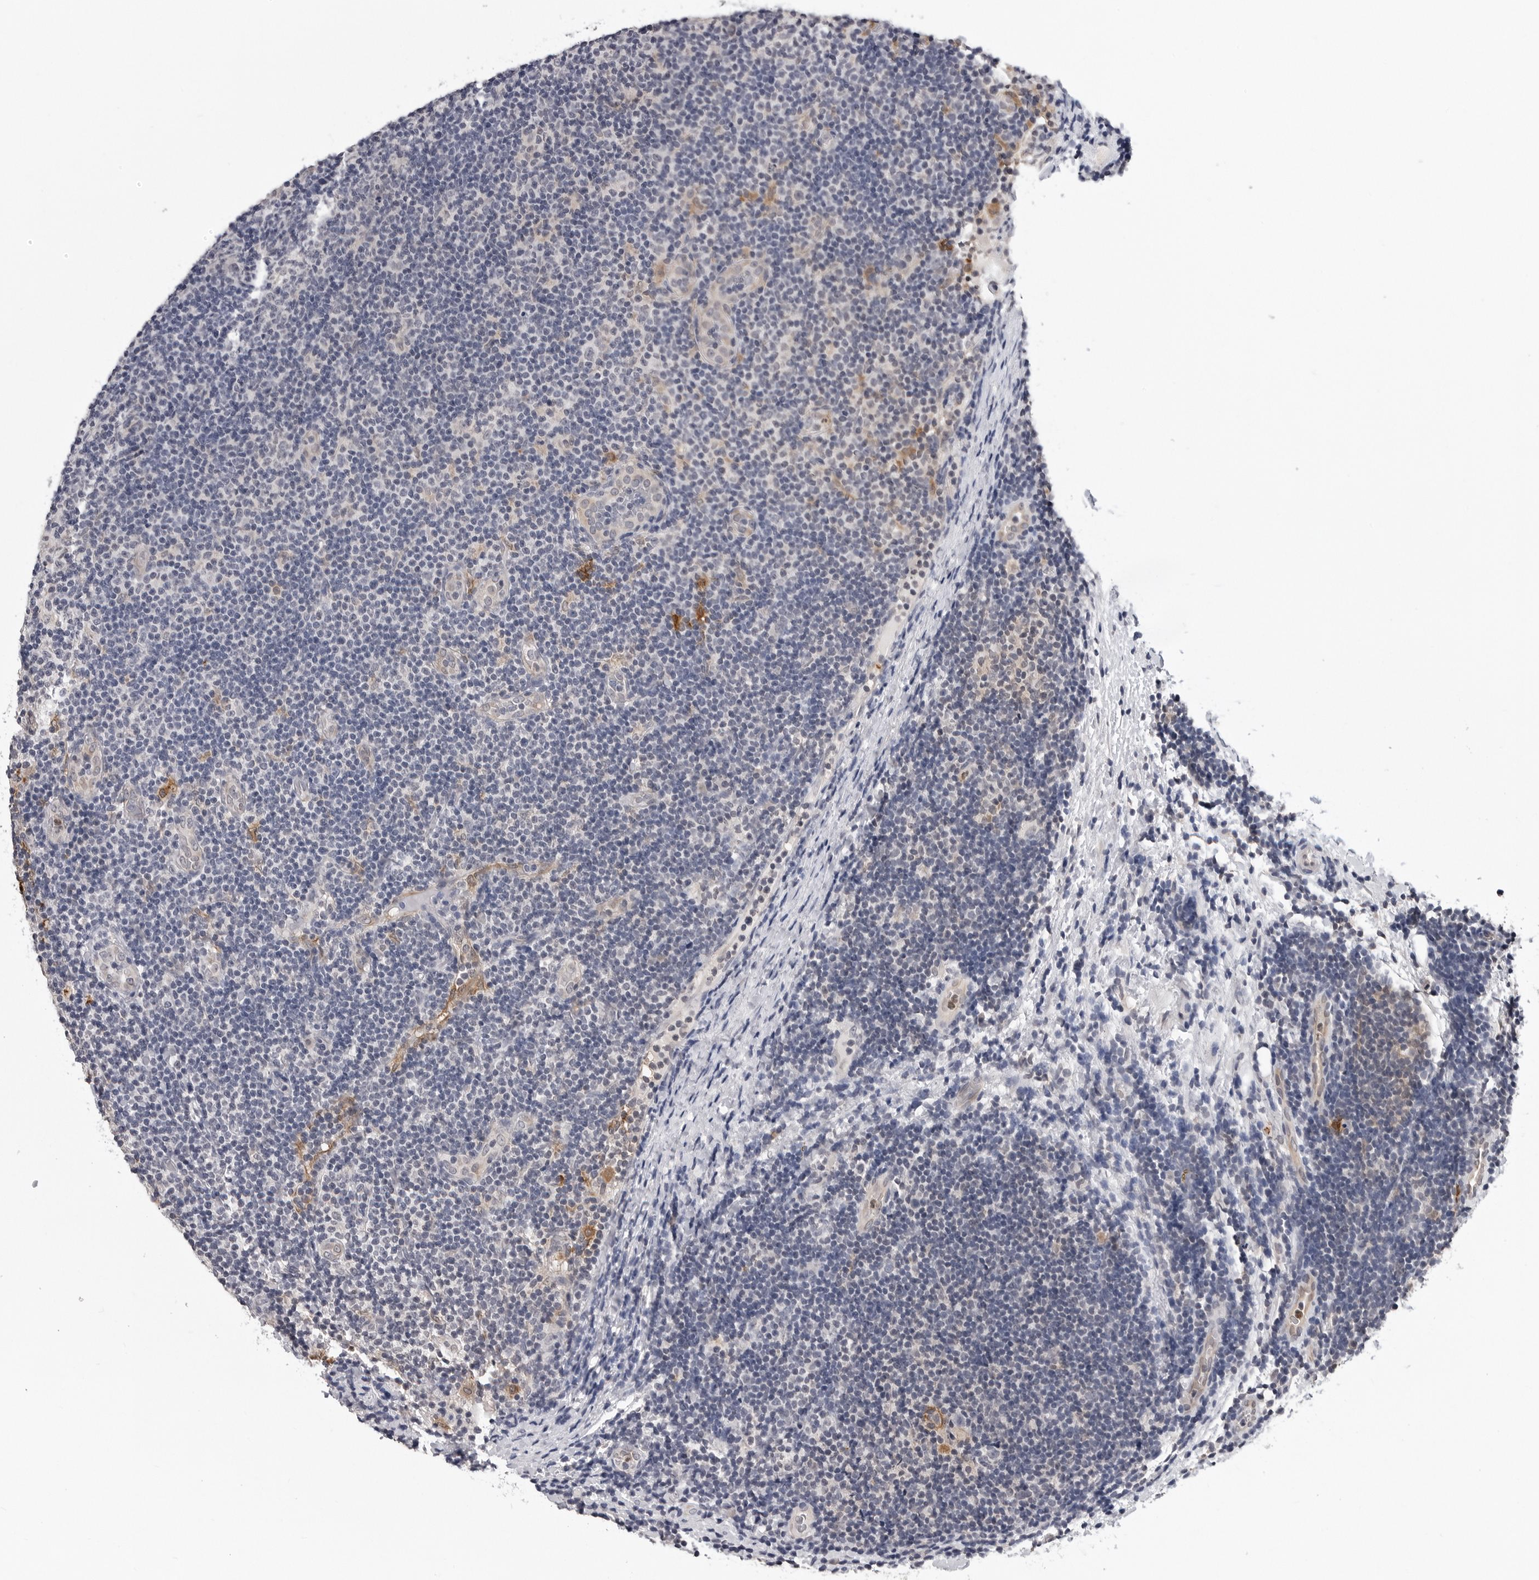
{"staining": {"intensity": "negative", "quantity": "none", "location": "none"}, "tissue": "lymphoma", "cell_type": "Tumor cells", "image_type": "cancer", "snomed": [{"axis": "morphology", "description": "Malignant lymphoma, non-Hodgkin's type, Low grade"}, {"axis": "topography", "description": "Lymph node"}], "caption": "DAB (3,3'-diaminobenzidine) immunohistochemical staining of low-grade malignant lymphoma, non-Hodgkin's type displays no significant staining in tumor cells. (DAB immunohistochemistry visualized using brightfield microscopy, high magnification).", "gene": "TRMT13", "patient": {"sex": "male", "age": 83}}